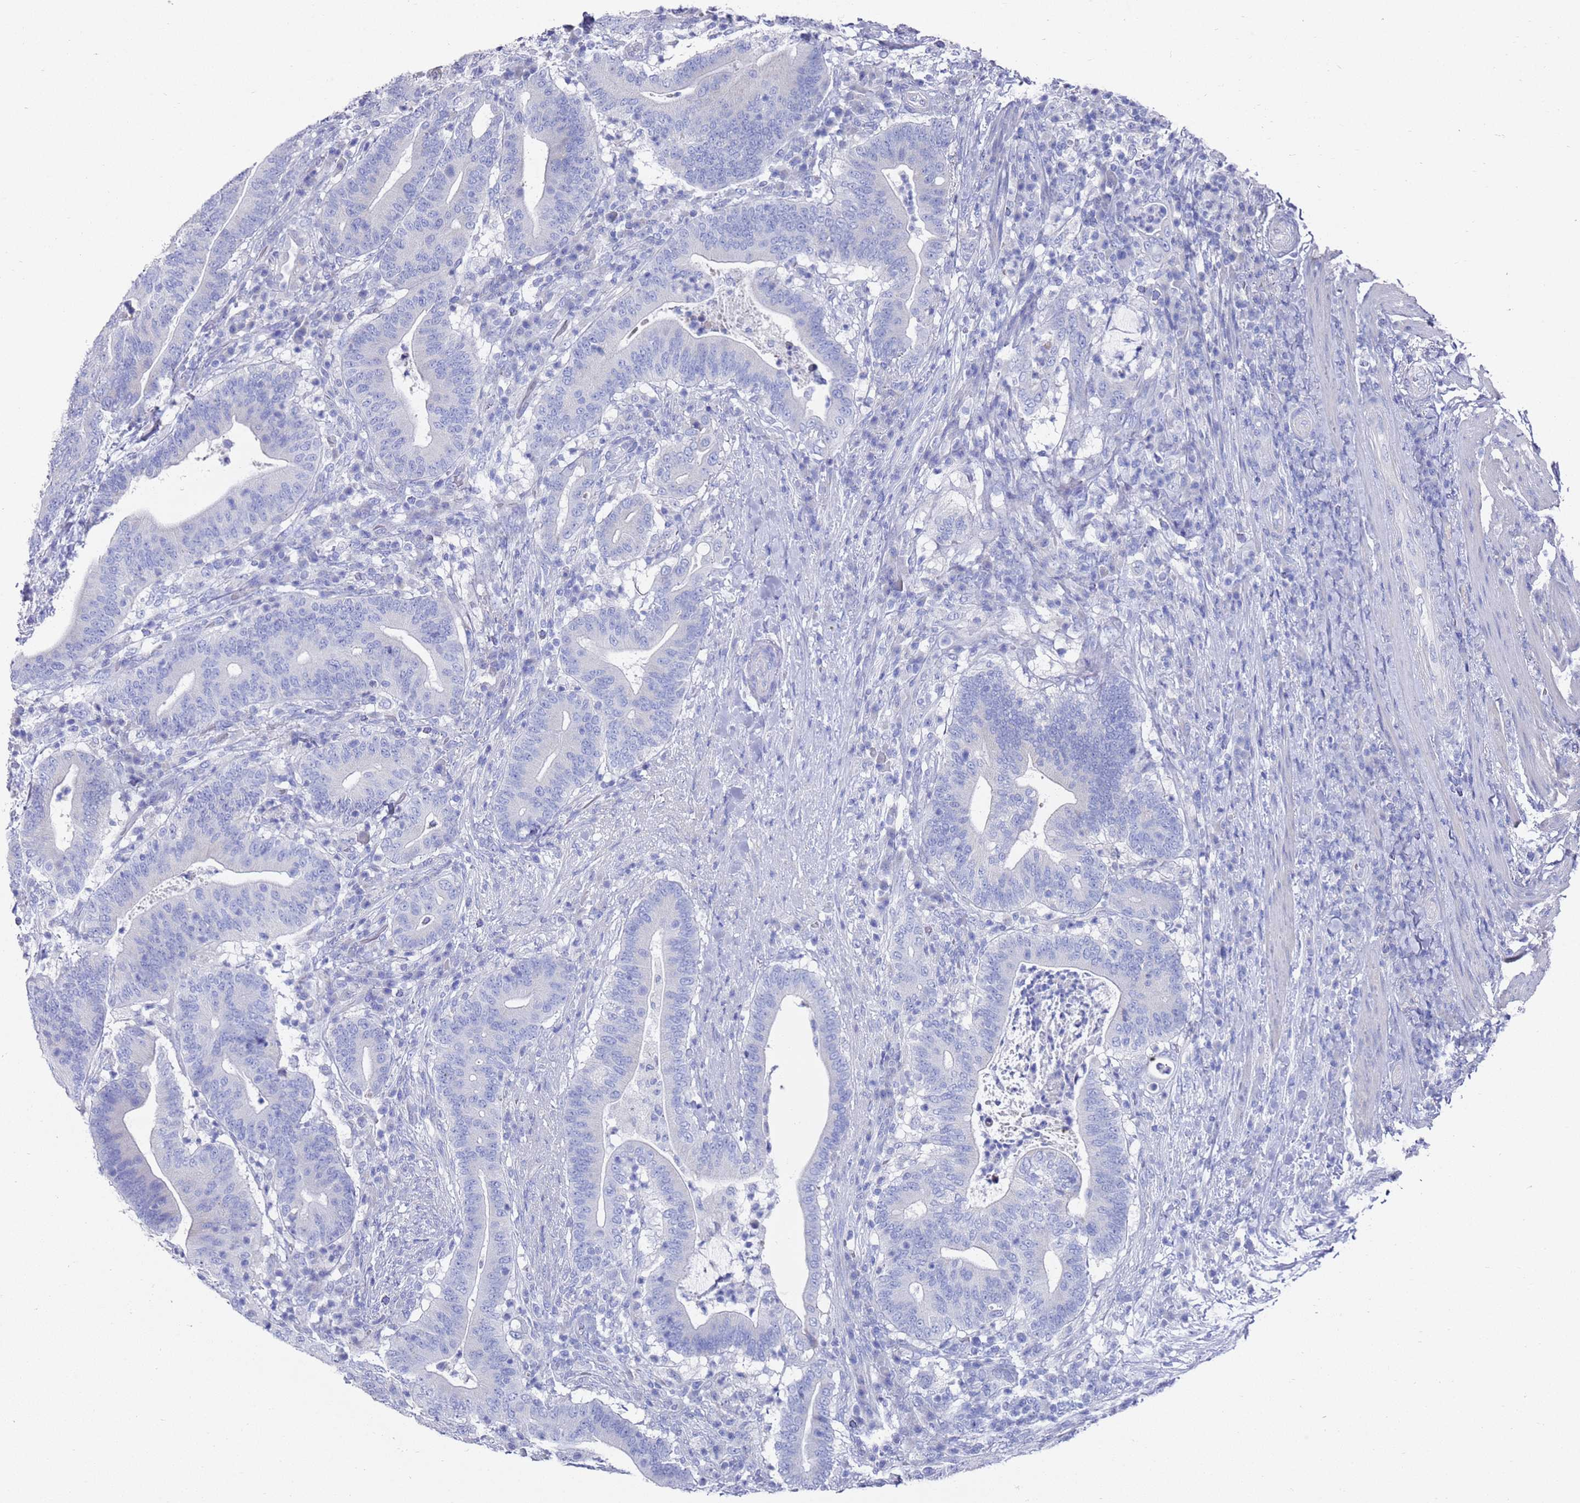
{"staining": {"intensity": "negative", "quantity": "none", "location": "none"}, "tissue": "colorectal cancer", "cell_type": "Tumor cells", "image_type": "cancer", "snomed": [{"axis": "morphology", "description": "Adenocarcinoma, NOS"}, {"axis": "topography", "description": "Colon"}], "caption": "The micrograph demonstrates no significant positivity in tumor cells of adenocarcinoma (colorectal).", "gene": "SCAPER", "patient": {"sex": "female", "age": 66}}